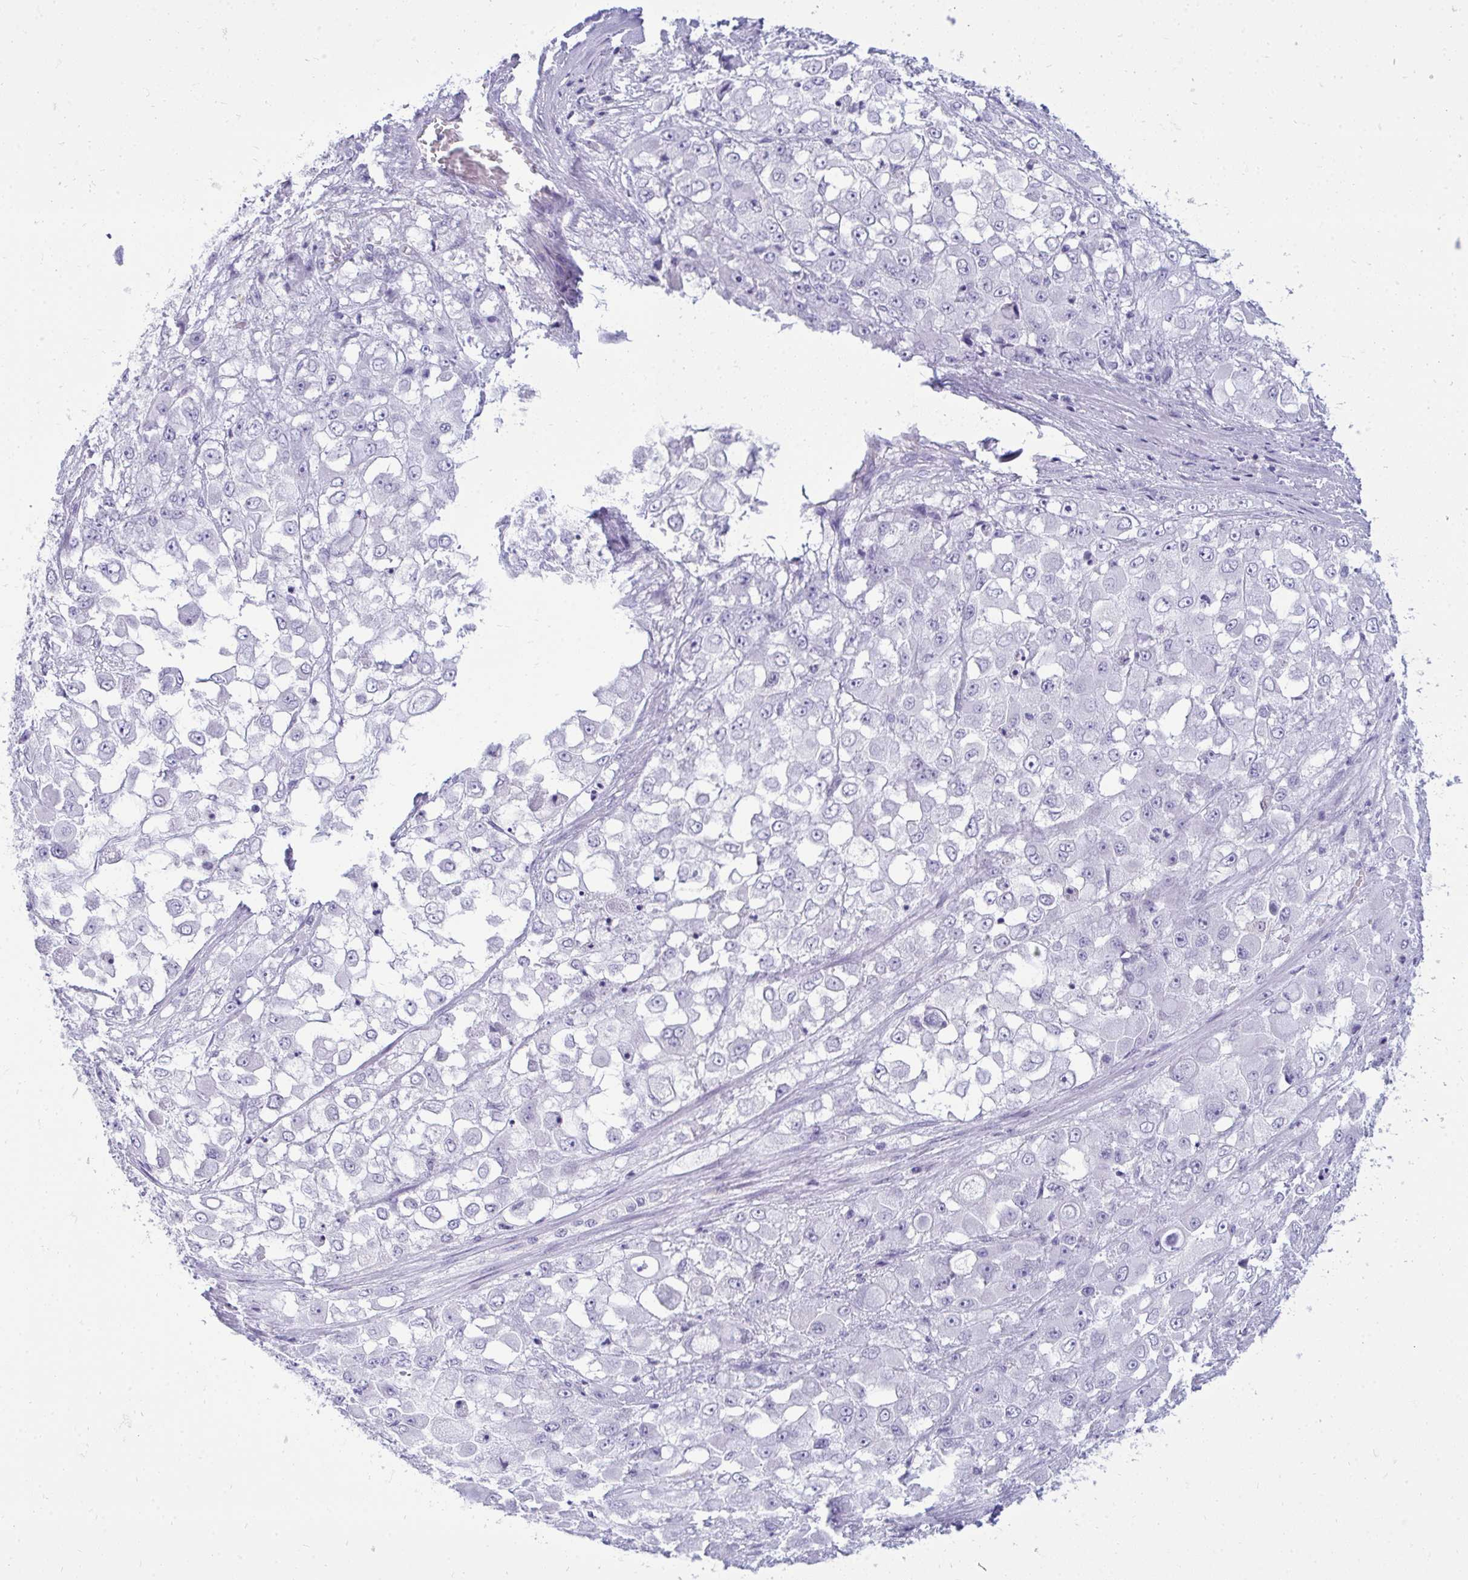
{"staining": {"intensity": "negative", "quantity": "none", "location": "none"}, "tissue": "stomach cancer", "cell_type": "Tumor cells", "image_type": "cancer", "snomed": [{"axis": "morphology", "description": "Adenocarcinoma, NOS"}, {"axis": "topography", "description": "Stomach"}], "caption": "A high-resolution image shows immunohistochemistry (IHC) staining of stomach adenocarcinoma, which reveals no significant staining in tumor cells.", "gene": "FABP3", "patient": {"sex": "female", "age": 76}}